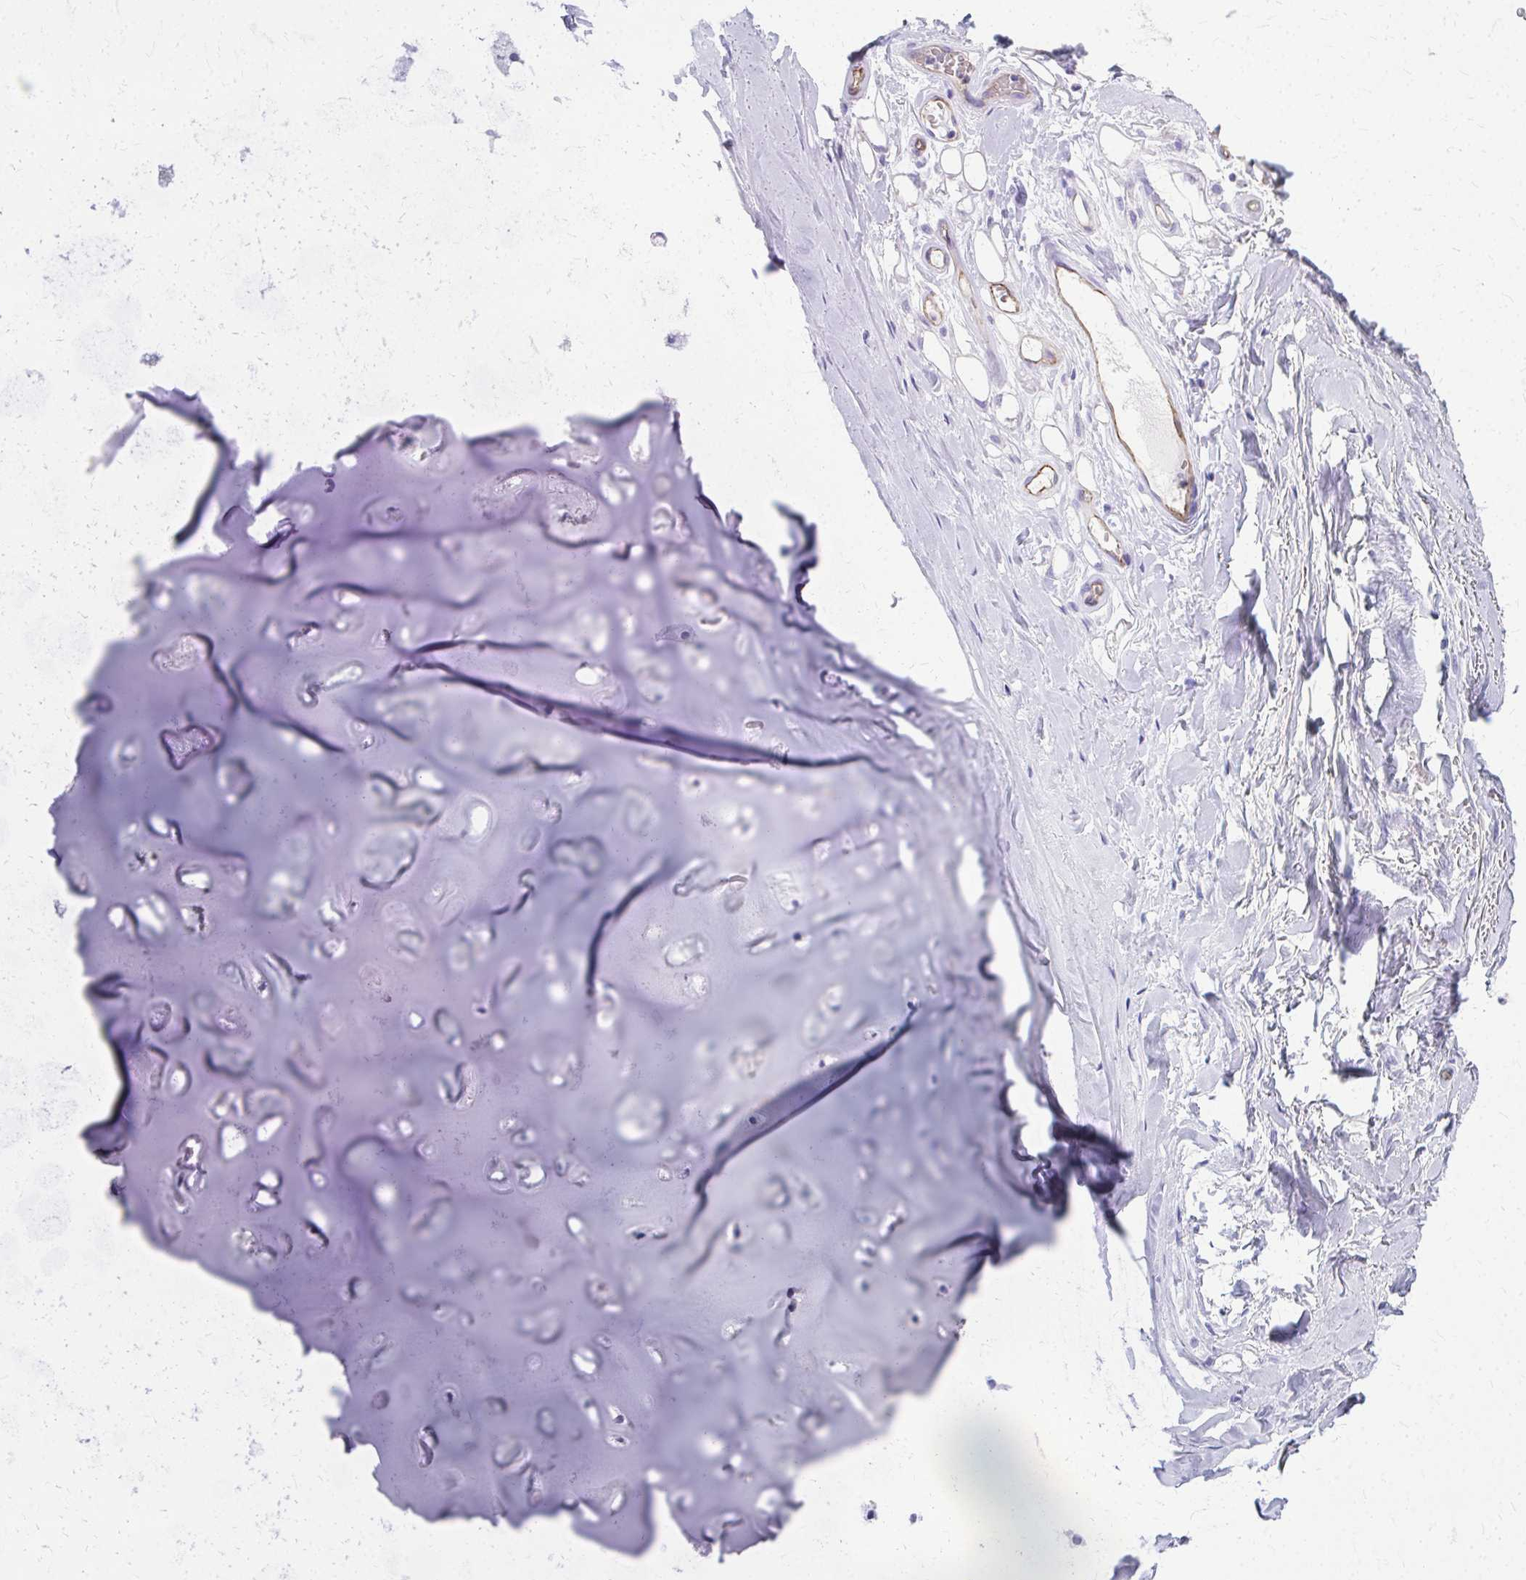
{"staining": {"intensity": "negative", "quantity": "none", "location": "none"}, "tissue": "soft tissue", "cell_type": "Chondrocytes", "image_type": "normal", "snomed": [{"axis": "morphology", "description": "Normal tissue, NOS"}, {"axis": "topography", "description": "Cartilage tissue"}, {"axis": "topography", "description": "Nasopharynx"}, {"axis": "topography", "description": "Thyroid gland"}], "caption": "Immunohistochemistry photomicrograph of unremarkable soft tissue stained for a protein (brown), which reveals no expression in chondrocytes.", "gene": "TPSG1", "patient": {"sex": "male", "age": 63}}